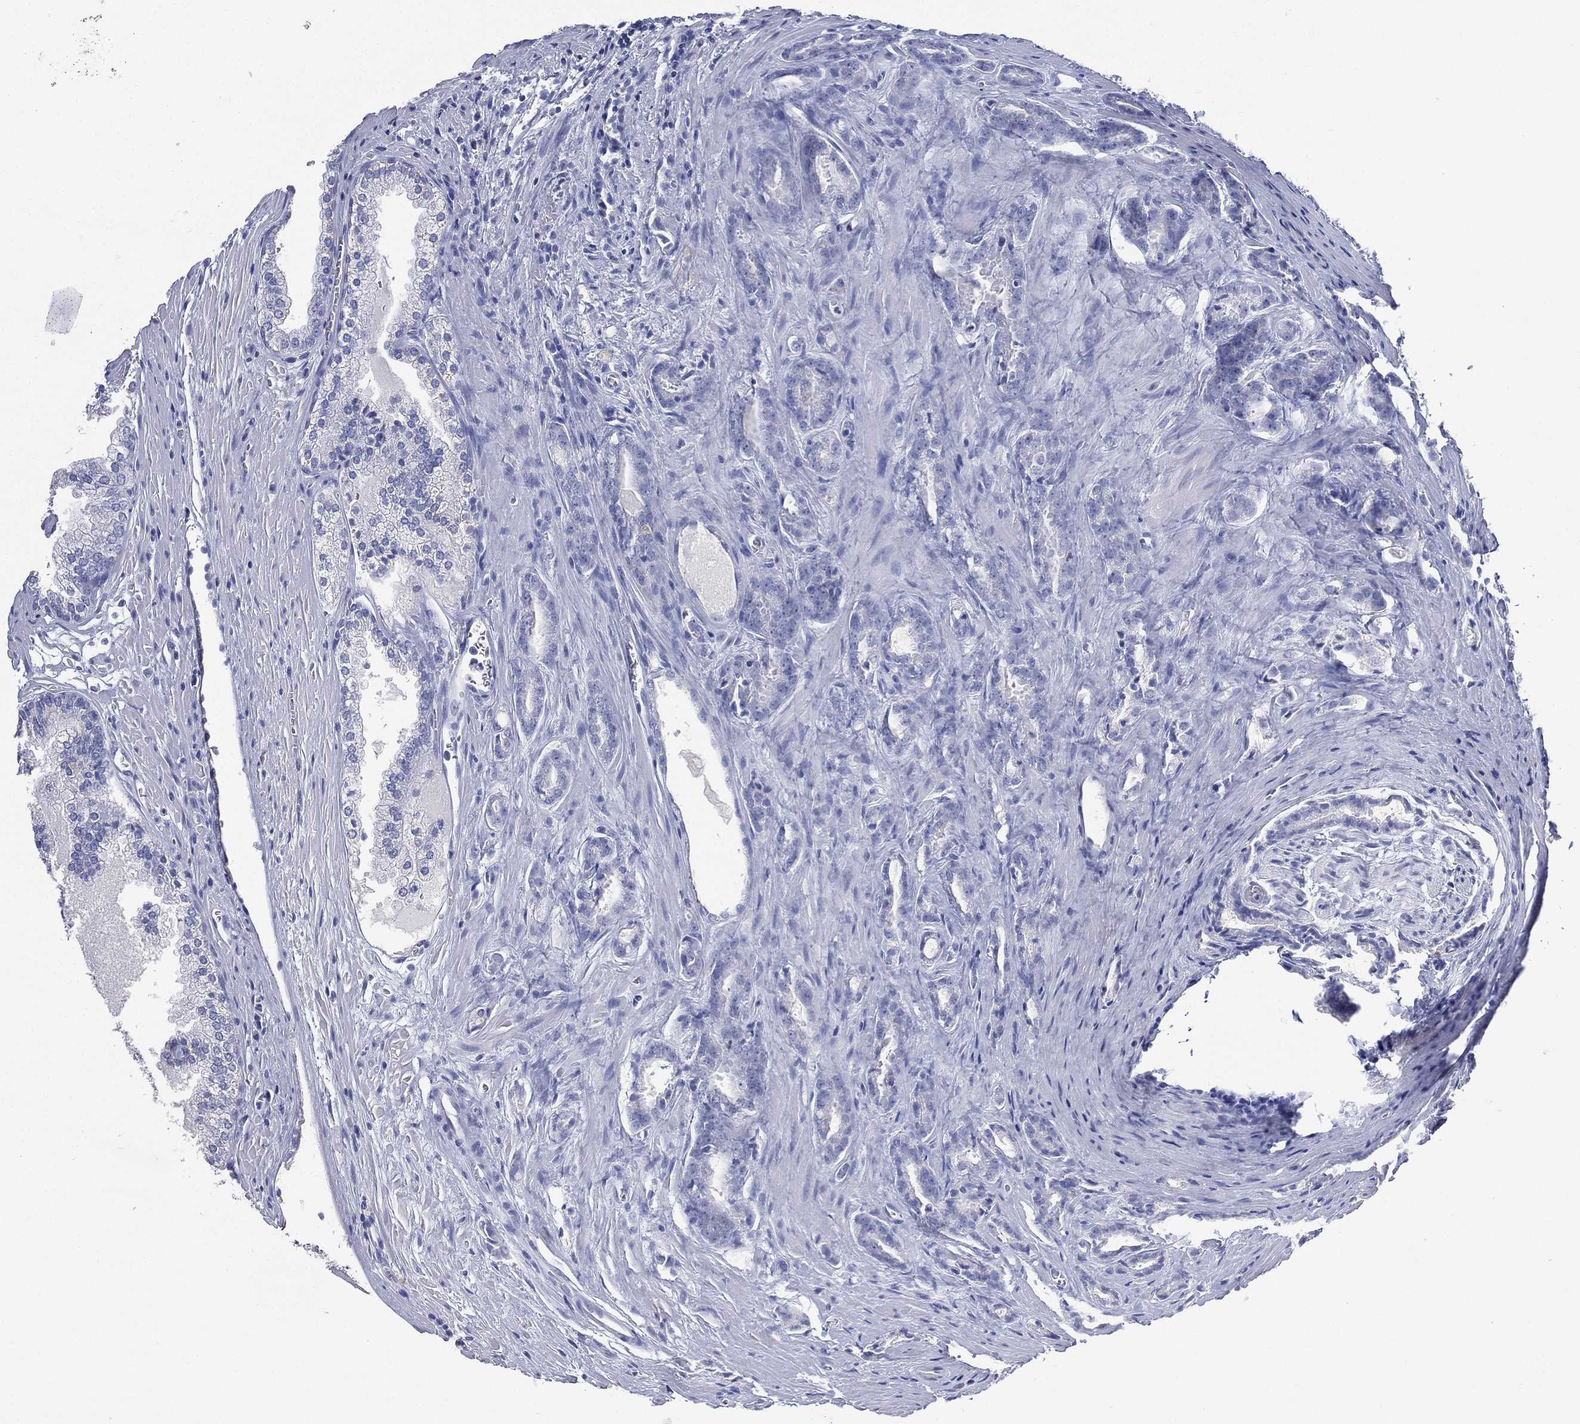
{"staining": {"intensity": "negative", "quantity": "none", "location": "none"}, "tissue": "prostate cancer", "cell_type": "Tumor cells", "image_type": "cancer", "snomed": [{"axis": "morphology", "description": "Adenocarcinoma, NOS"}, {"axis": "morphology", "description": "Adenocarcinoma, High grade"}, {"axis": "topography", "description": "Prostate"}], "caption": "IHC of prostate cancer (adenocarcinoma) displays no positivity in tumor cells.", "gene": "FMO1", "patient": {"sex": "male", "age": 70}}